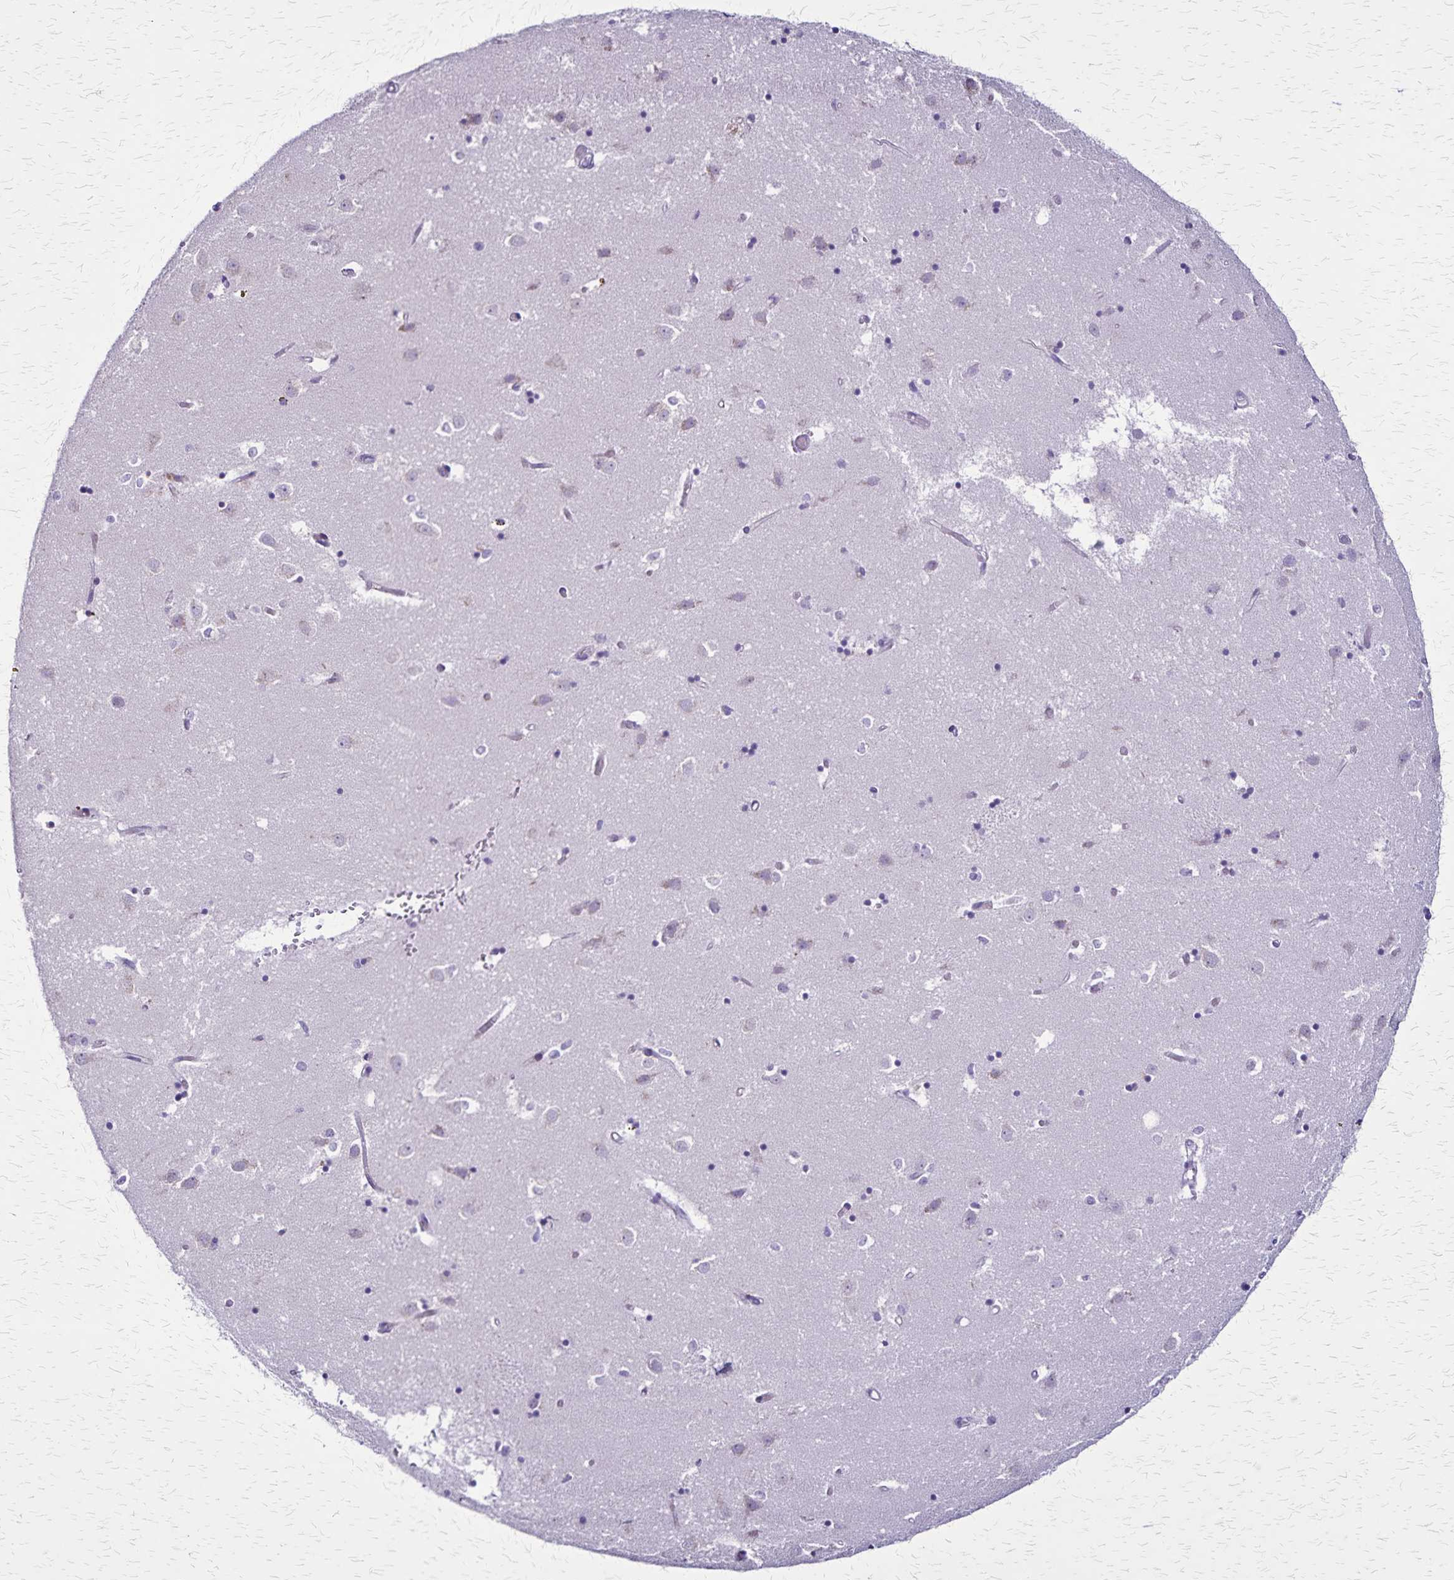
{"staining": {"intensity": "negative", "quantity": "none", "location": "none"}, "tissue": "caudate", "cell_type": "Glial cells", "image_type": "normal", "snomed": [{"axis": "morphology", "description": "Normal tissue, NOS"}, {"axis": "topography", "description": "Lateral ventricle wall"}], "caption": "Protein analysis of unremarkable caudate demonstrates no significant expression in glial cells.", "gene": "OR51B5", "patient": {"sex": "male", "age": 54}}